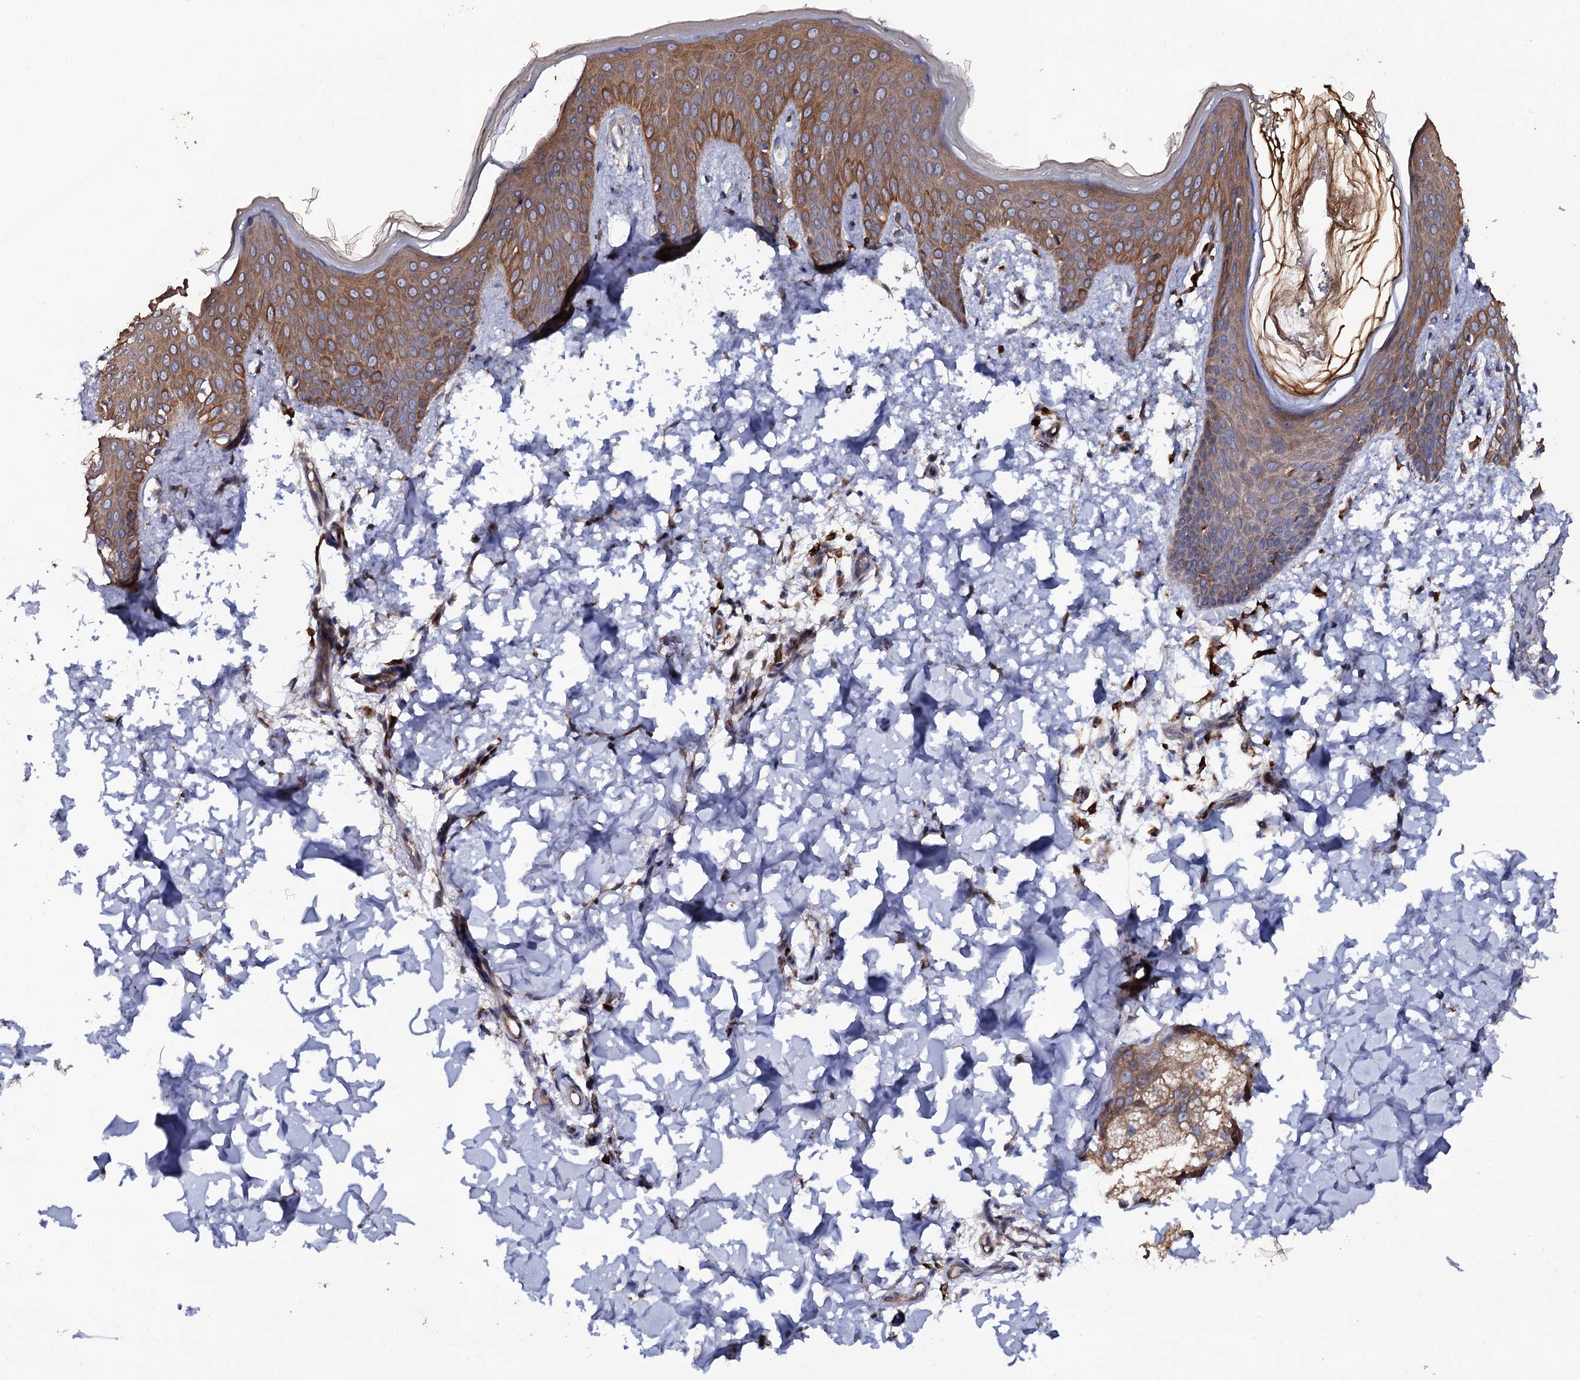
{"staining": {"intensity": "moderate", "quantity": ">75%", "location": "cytoplasmic/membranous"}, "tissue": "skin", "cell_type": "Fibroblasts", "image_type": "normal", "snomed": [{"axis": "morphology", "description": "Normal tissue, NOS"}, {"axis": "topography", "description": "Skin"}], "caption": "DAB (3,3'-diaminobenzidine) immunohistochemical staining of benign skin demonstrates moderate cytoplasmic/membranous protein expression in about >75% of fibroblasts.", "gene": "TTC23", "patient": {"sex": "male", "age": 36}}